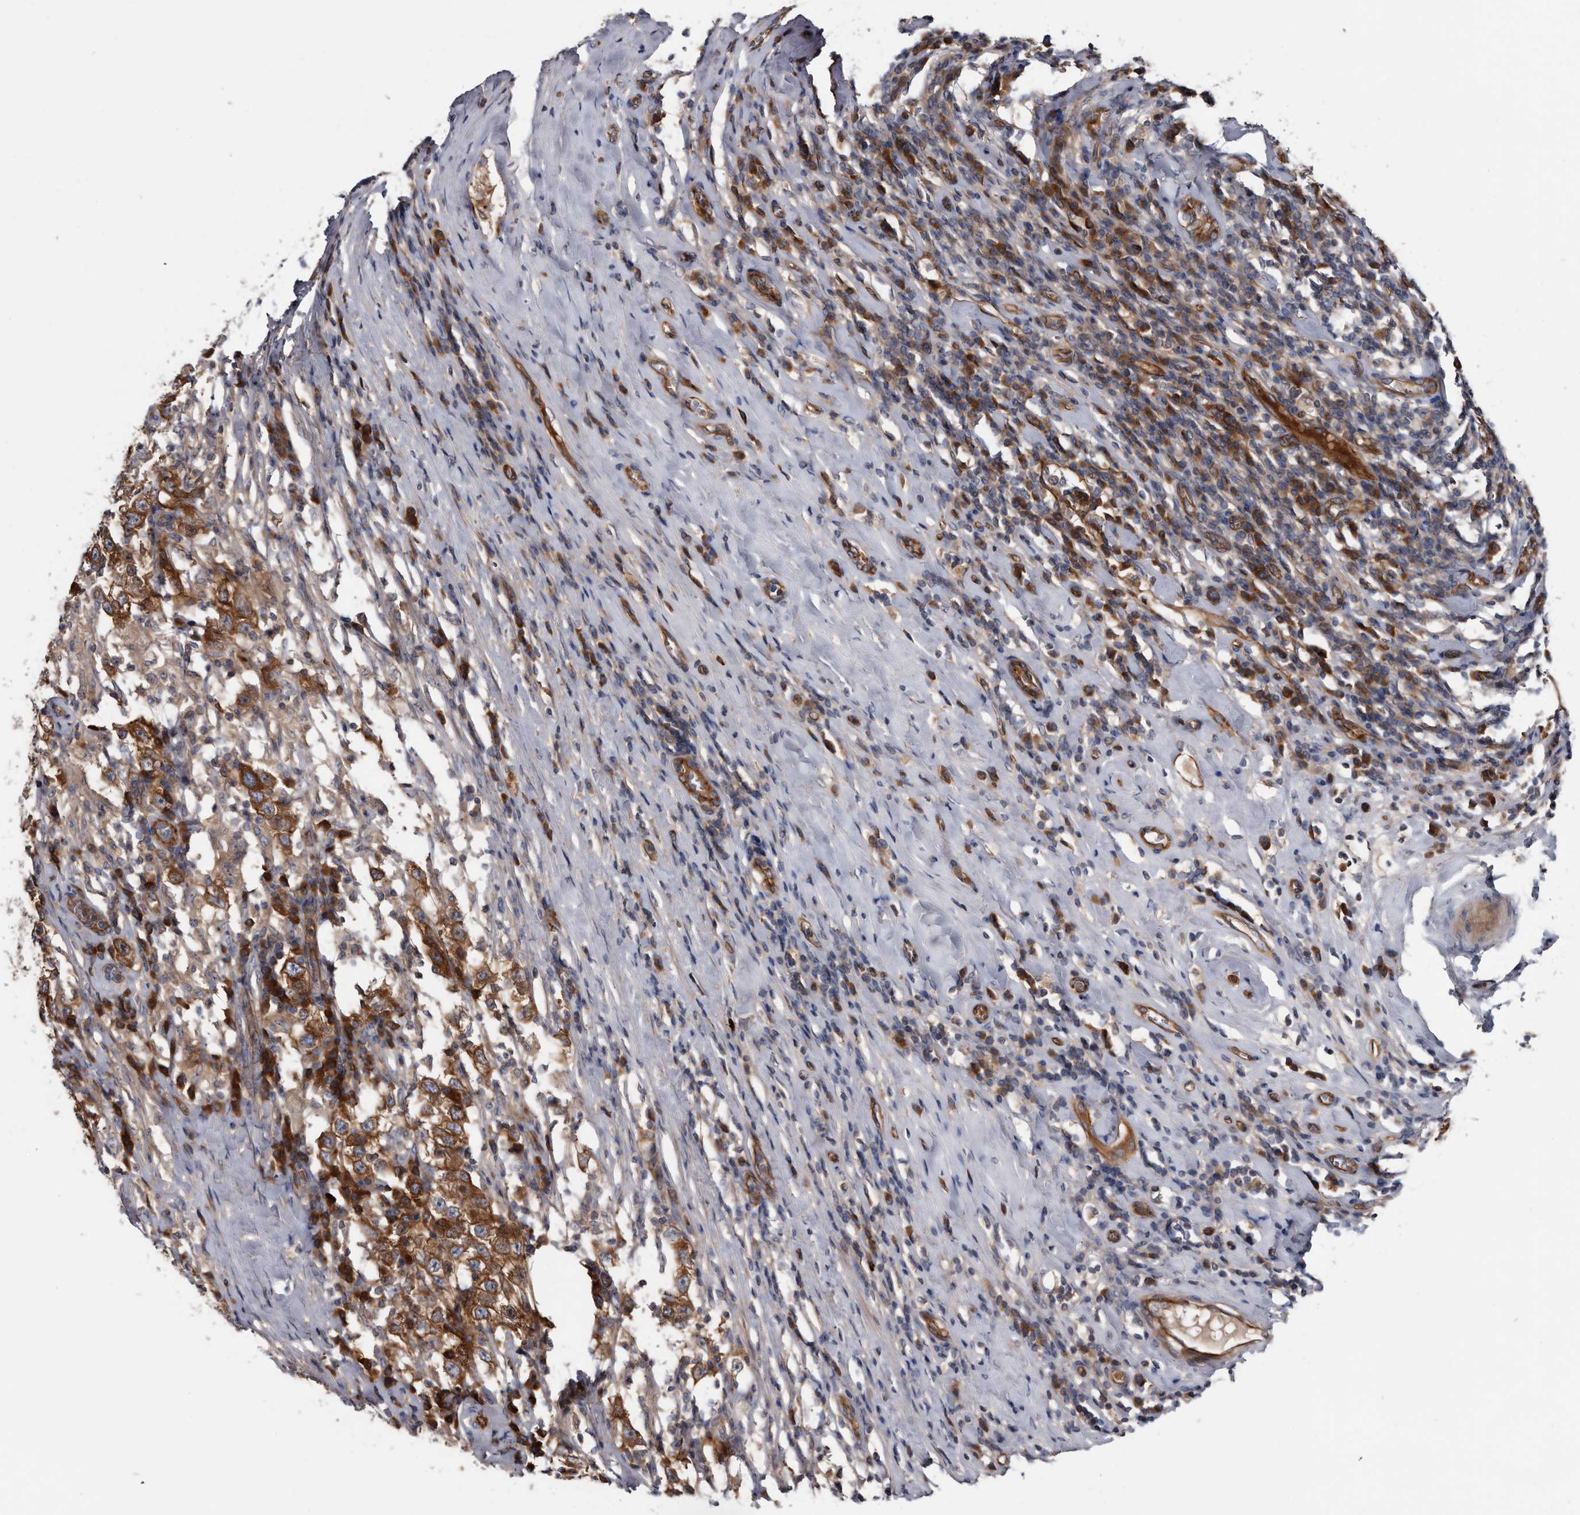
{"staining": {"intensity": "strong", "quantity": ">75%", "location": "cytoplasmic/membranous"}, "tissue": "testis cancer", "cell_type": "Tumor cells", "image_type": "cancer", "snomed": [{"axis": "morphology", "description": "Seminoma, NOS"}, {"axis": "topography", "description": "Testis"}], "caption": "Immunohistochemistry staining of testis cancer (seminoma), which displays high levels of strong cytoplasmic/membranous expression in about >75% of tumor cells indicating strong cytoplasmic/membranous protein staining. The staining was performed using DAB (brown) for protein detection and nuclei were counterstained in hematoxylin (blue).", "gene": "TSPAN17", "patient": {"sex": "male", "age": 41}}